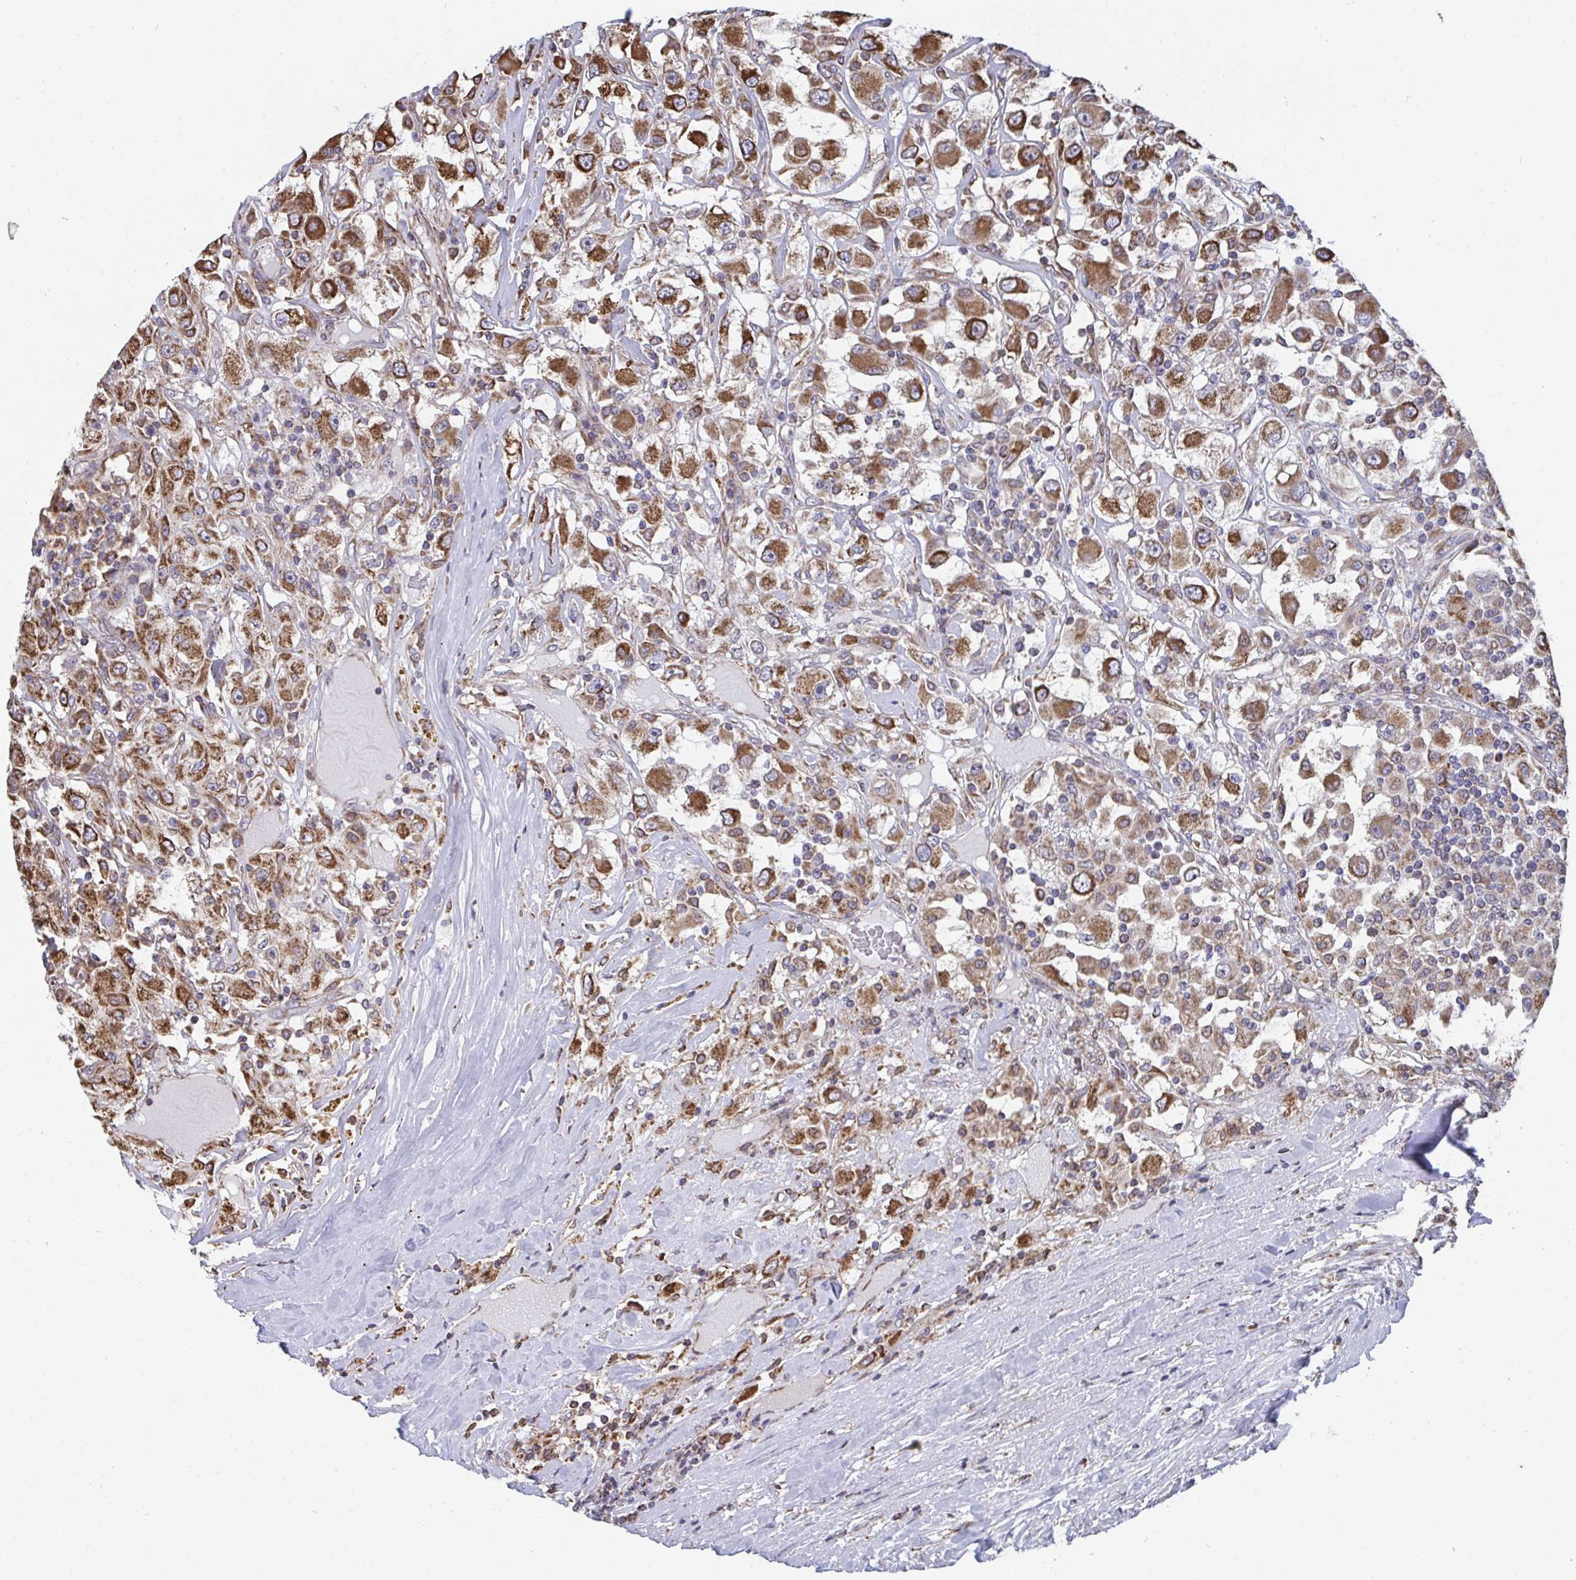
{"staining": {"intensity": "strong", "quantity": ">75%", "location": "cytoplasmic/membranous"}, "tissue": "renal cancer", "cell_type": "Tumor cells", "image_type": "cancer", "snomed": [{"axis": "morphology", "description": "Adenocarcinoma, NOS"}, {"axis": "topography", "description": "Kidney"}], "caption": "The histopathology image exhibits staining of renal cancer, revealing strong cytoplasmic/membranous protein positivity (brown color) within tumor cells. (DAB (3,3'-diaminobenzidine) IHC, brown staining for protein, blue staining for nuclei).", "gene": "ELAVL1", "patient": {"sex": "female", "age": 67}}